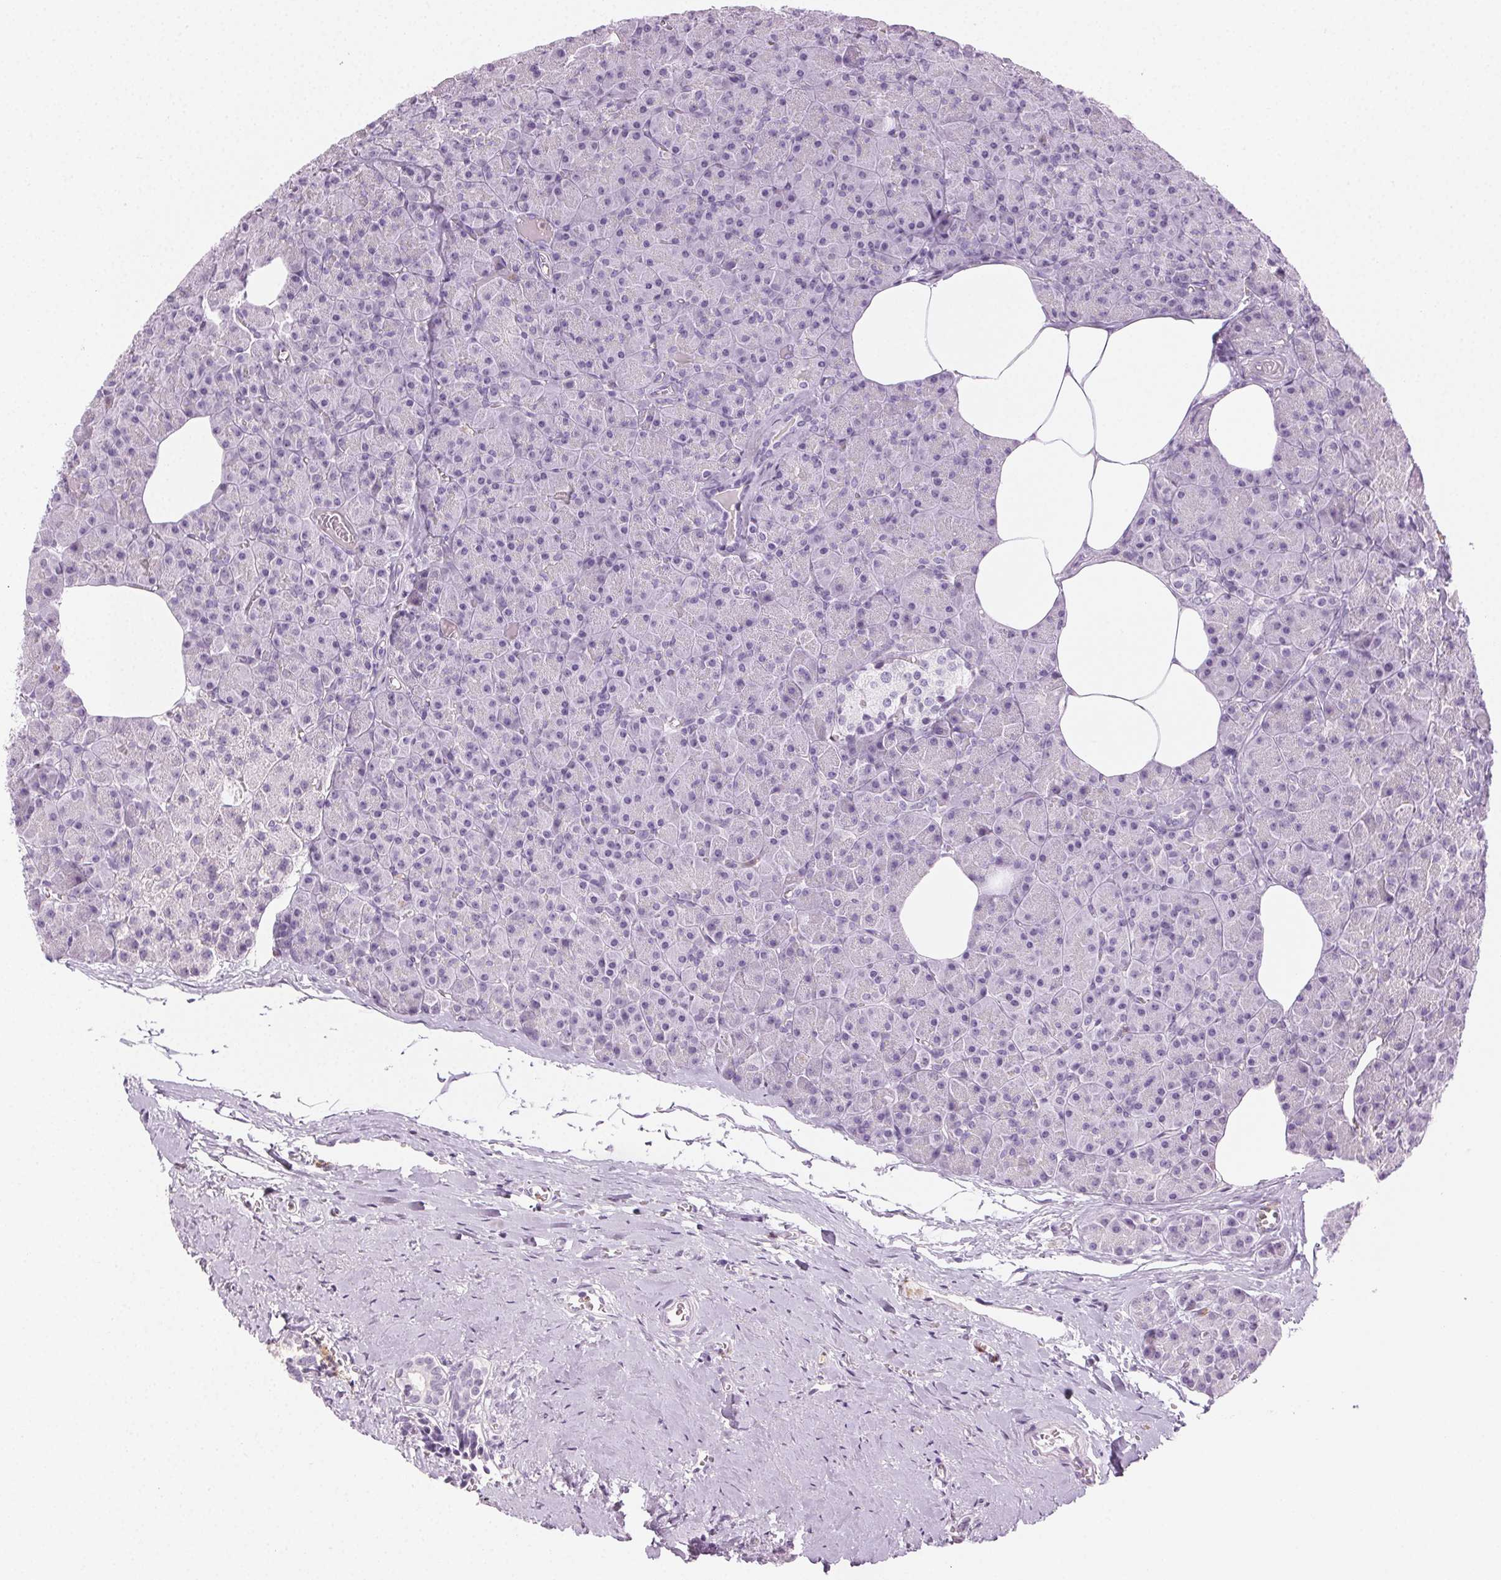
{"staining": {"intensity": "negative", "quantity": "none", "location": "none"}, "tissue": "pancreas", "cell_type": "Exocrine glandular cells", "image_type": "normal", "snomed": [{"axis": "morphology", "description": "Normal tissue, NOS"}, {"axis": "topography", "description": "Pancreas"}], "caption": "An IHC image of benign pancreas is shown. There is no staining in exocrine glandular cells of pancreas.", "gene": "MPO", "patient": {"sex": "female", "age": 45}}